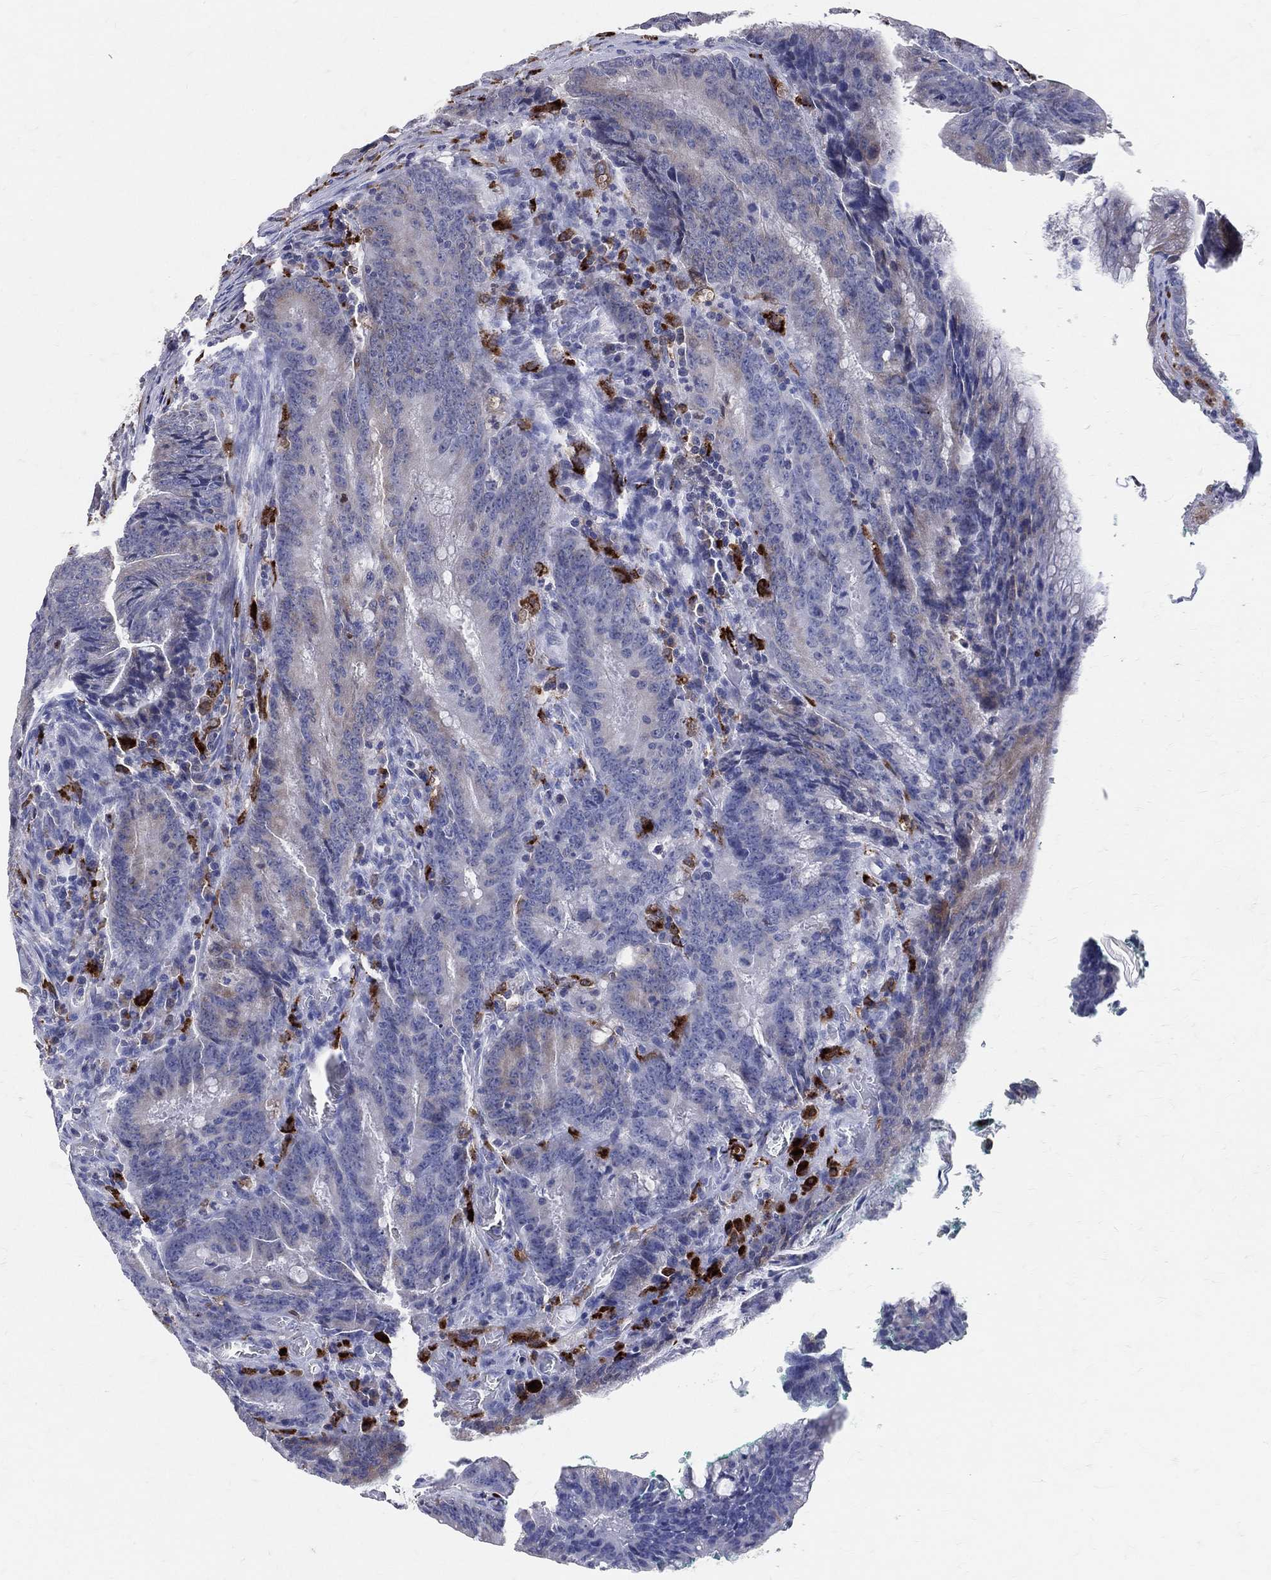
{"staining": {"intensity": "weak", "quantity": "<25%", "location": "cytoplasmic/membranous"}, "tissue": "colorectal cancer", "cell_type": "Tumor cells", "image_type": "cancer", "snomed": [{"axis": "morphology", "description": "Adenocarcinoma, NOS"}, {"axis": "topography", "description": "Colon"}], "caption": "Photomicrograph shows no significant protein expression in tumor cells of colorectal cancer.", "gene": "CD74", "patient": {"sex": "female", "age": 87}}